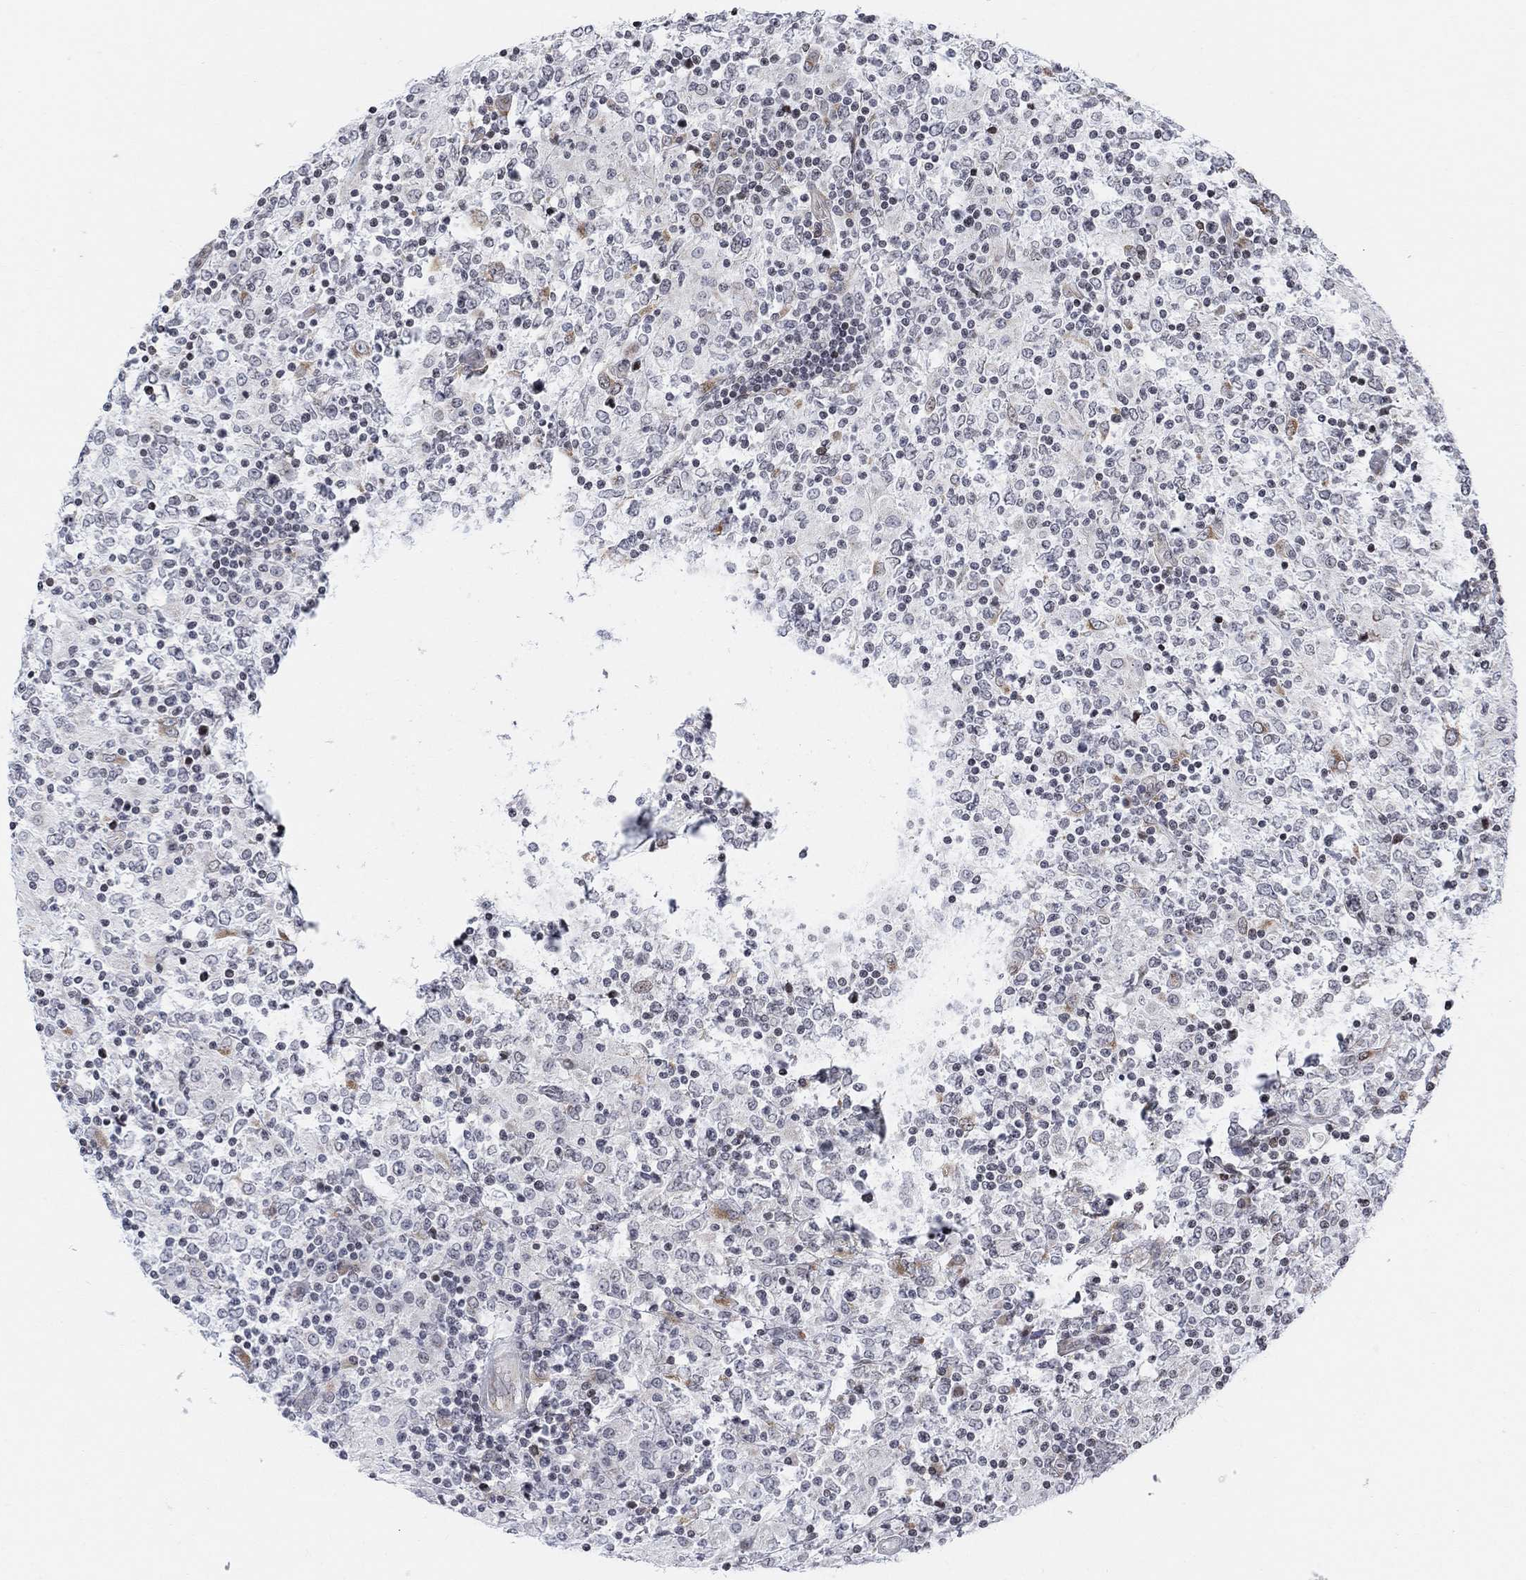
{"staining": {"intensity": "negative", "quantity": "none", "location": "none"}, "tissue": "lymphoma", "cell_type": "Tumor cells", "image_type": "cancer", "snomed": [{"axis": "morphology", "description": "Malignant lymphoma, non-Hodgkin's type, High grade"}, {"axis": "topography", "description": "Lymph node"}], "caption": "Immunohistochemistry (IHC) histopathology image of neoplastic tissue: lymphoma stained with DAB (3,3'-diaminobenzidine) exhibits no significant protein staining in tumor cells. Nuclei are stained in blue.", "gene": "ABHD14A", "patient": {"sex": "female", "age": 84}}